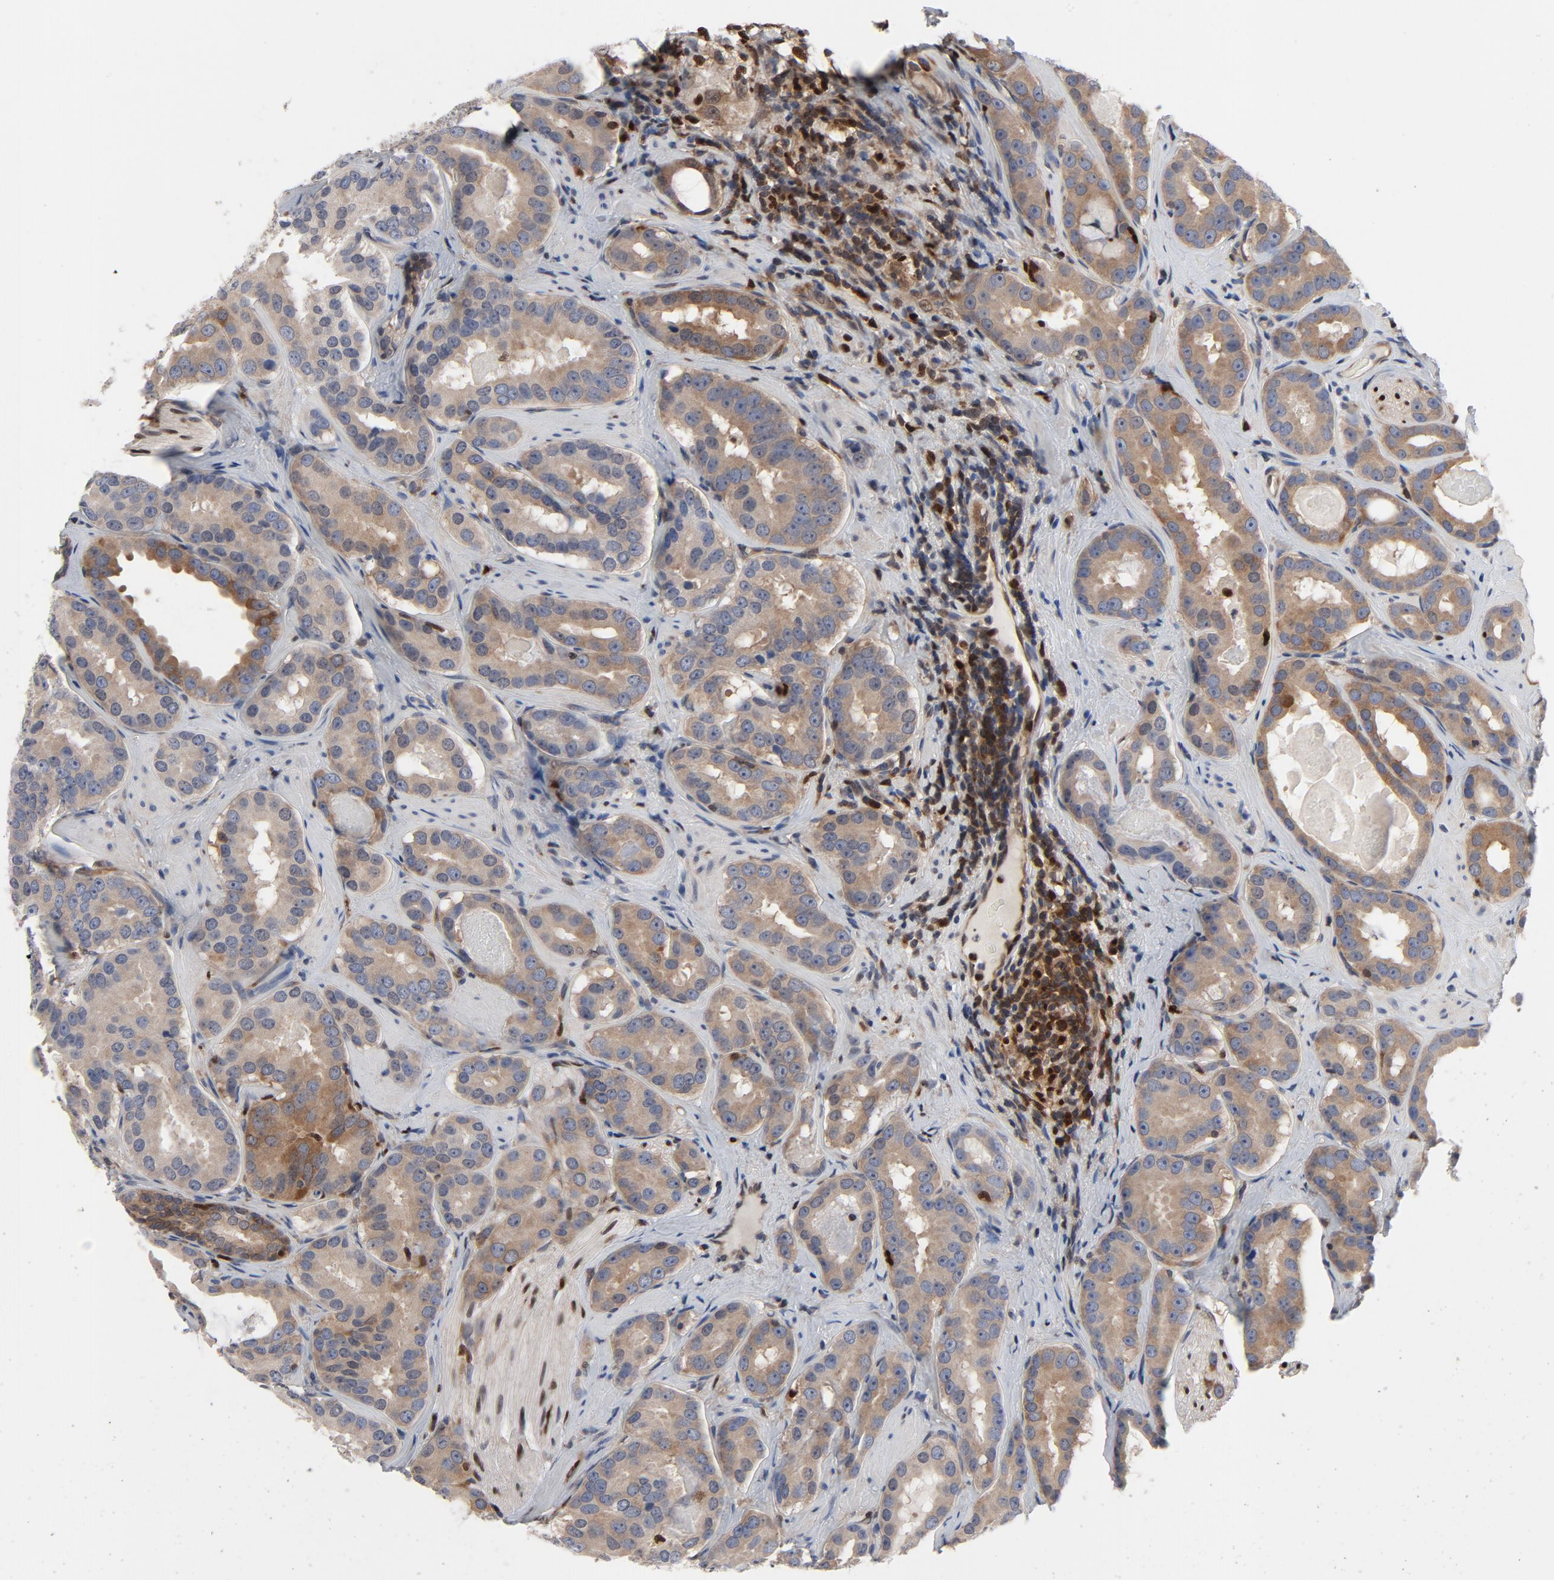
{"staining": {"intensity": "moderate", "quantity": ">75%", "location": "cytoplasmic/membranous"}, "tissue": "prostate cancer", "cell_type": "Tumor cells", "image_type": "cancer", "snomed": [{"axis": "morphology", "description": "Adenocarcinoma, Low grade"}, {"axis": "topography", "description": "Prostate"}], "caption": "Approximately >75% of tumor cells in human prostate low-grade adenocarcinoma reveal moderate cytoplasmic/membranous protein positivity as visualized by brown immunohistochemical staining.", "gene": "NFKB1", "patient": {"sex": "male", "age": 59}}